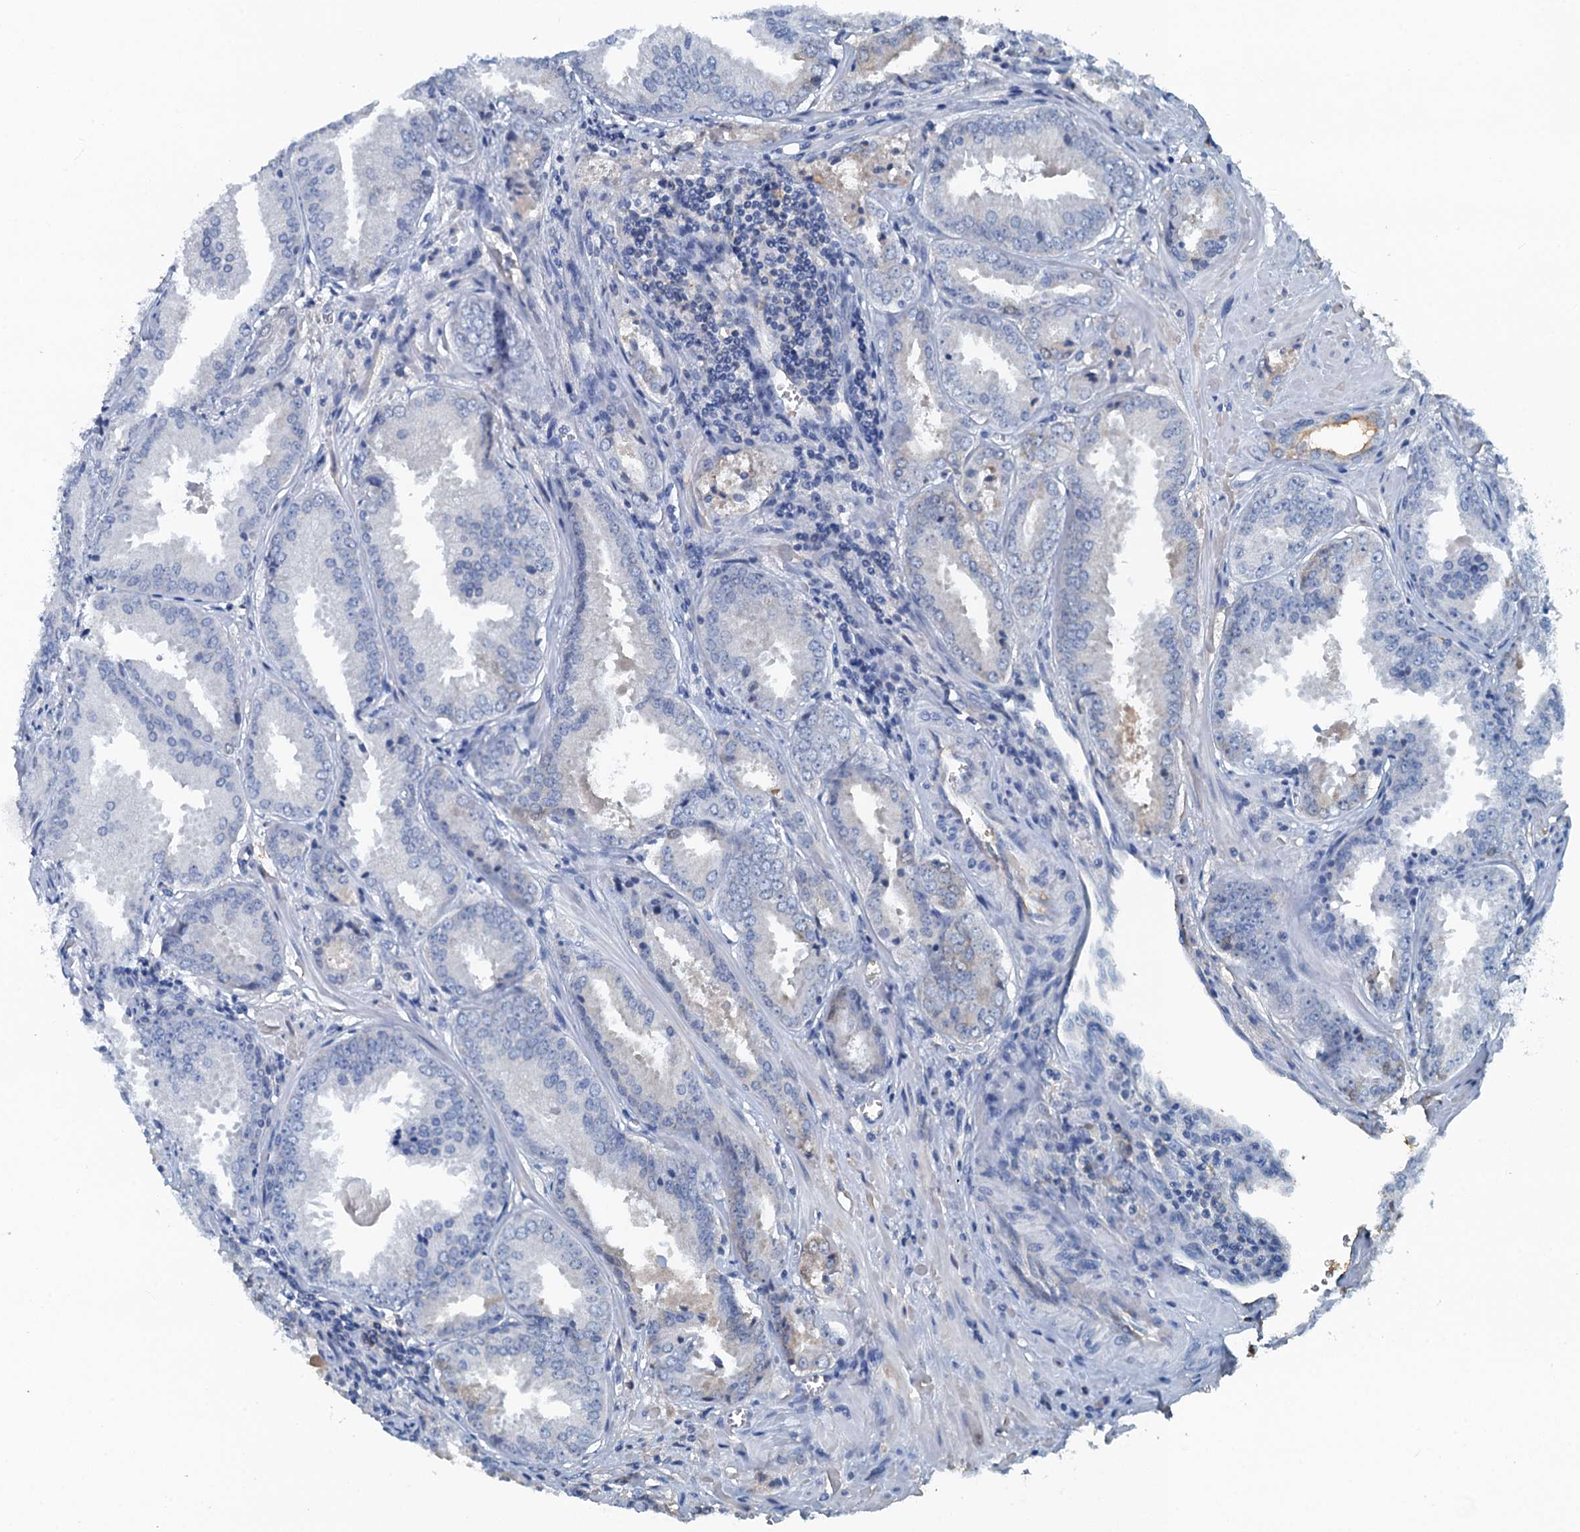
{"staining": {"intensity": "negative", "quantity": "none", "location": "none"}, "tissue": "prostate cancer", "cell_type": "Tumor cells", "image_type": "cancer", "snomed": [{"axis": "morphology", "description": "Adenocarcinoma, Low grade"}, {"axis": "topography", "description": "Prostate"}], "caption": "A photomicrograph of adenocarcinoma (low-grade) (prostate) stained for a protein shows no brown staining in tumor cells.", "gene": "LSM14B", "patient": {"sex": "male", "age": 67}}